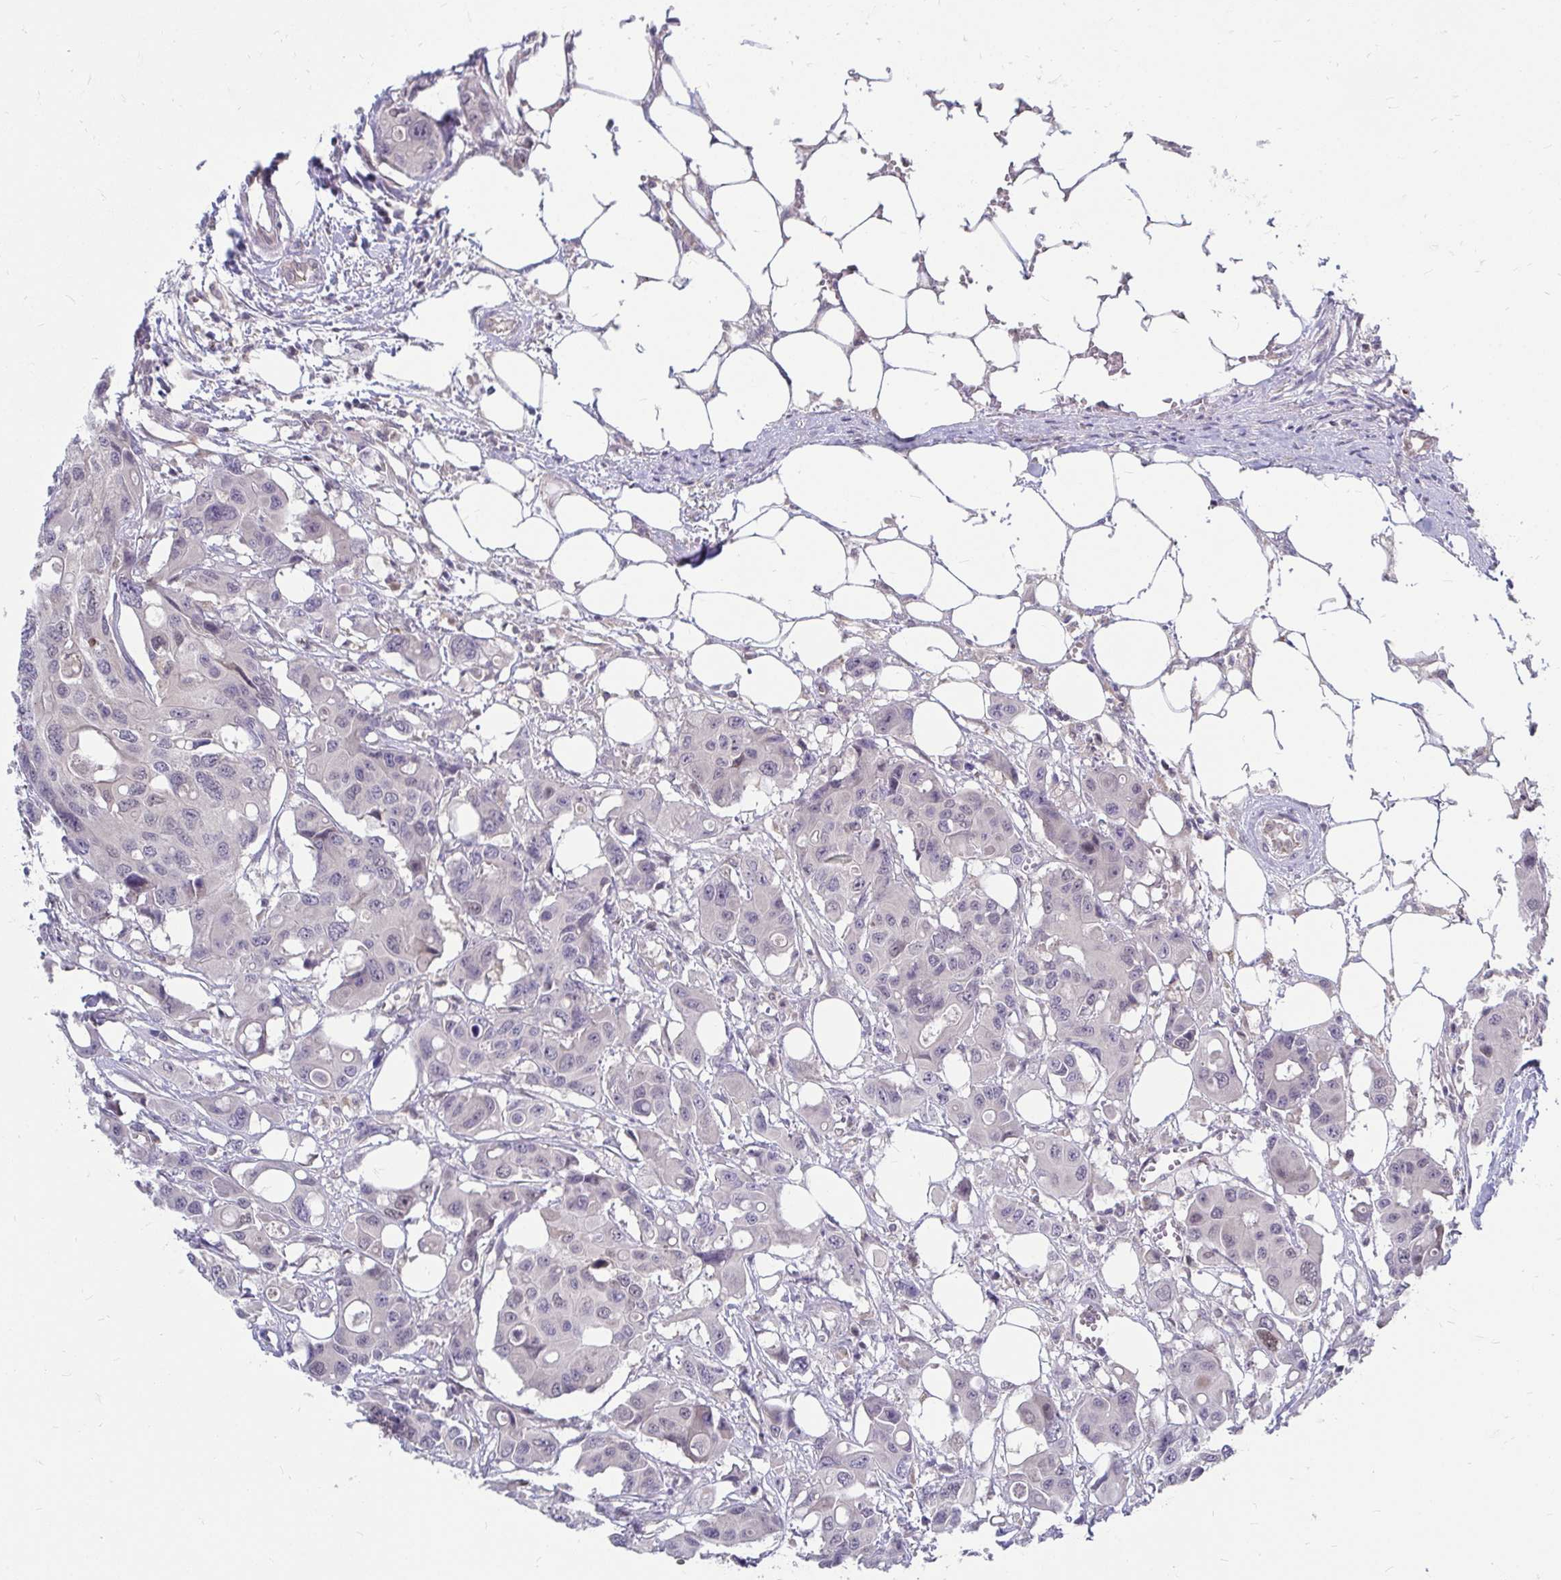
{"staining": {"intensity": "negative", "quantity": "none", "location": "none"}, "tissue": "colorectal cancer", "cell_type": "Tumor cells", "image_type": "cancer", "snomed": [{"axis": "morphology", "description": "Adenocarcinoma, NOS"}, {"axis": "topography", "description": "Colon"}], "caption": "DAB immunohistochemical staining of human adenocarcinoma (colorectal) exhibits no significant expression in tumor cells. The staining was performed using DAB (3,3'-diaminobenzidine) to visualize the protein expression in brown, while the nuclei were stained in blue with hematoxylin (Magnification: 20x).", "gene": "MROH8", "patient": {"sex": "male", "age": 77}}